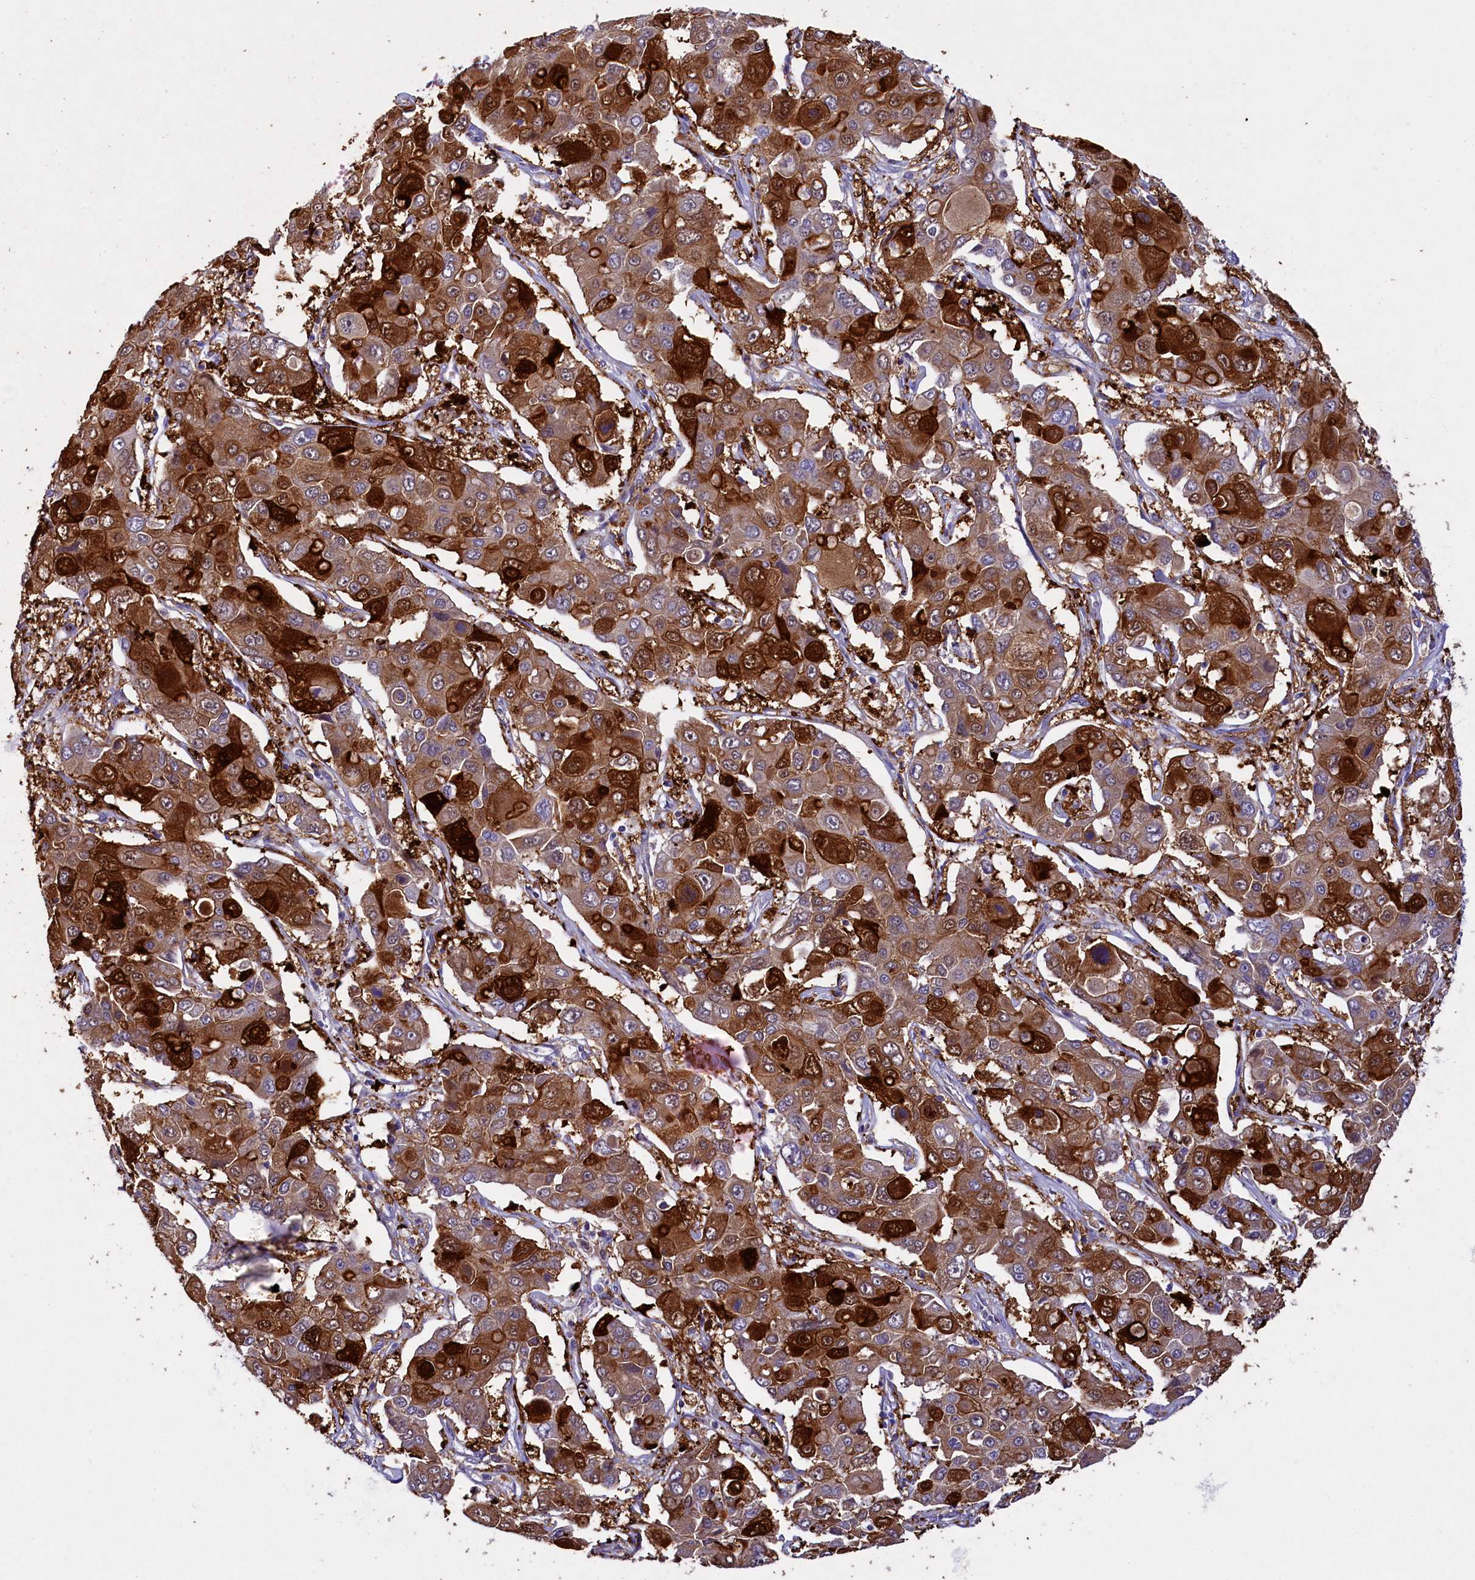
{"staining": {"intensity": "strong", "quantity": ">75%", "location": "cytoplasmic/membranous,nuclear"}, "tissue": "liver cancer", "cell_type": "Tumor cells", "image_type": "cancer", "snomed": [{"axis": "morphology", "description": "Cholangiocarcinoma"}, {"axis": "topography", "description": "Liver"}], "caption": "A photomicrograph of liver cholangiocarcinoma stained for a protein displays strong cytoplasmic/membranous and nuclear brown staining in tumor cells.", "gene": "TGDS", "patient": {"sex": "male", "age": 67}}